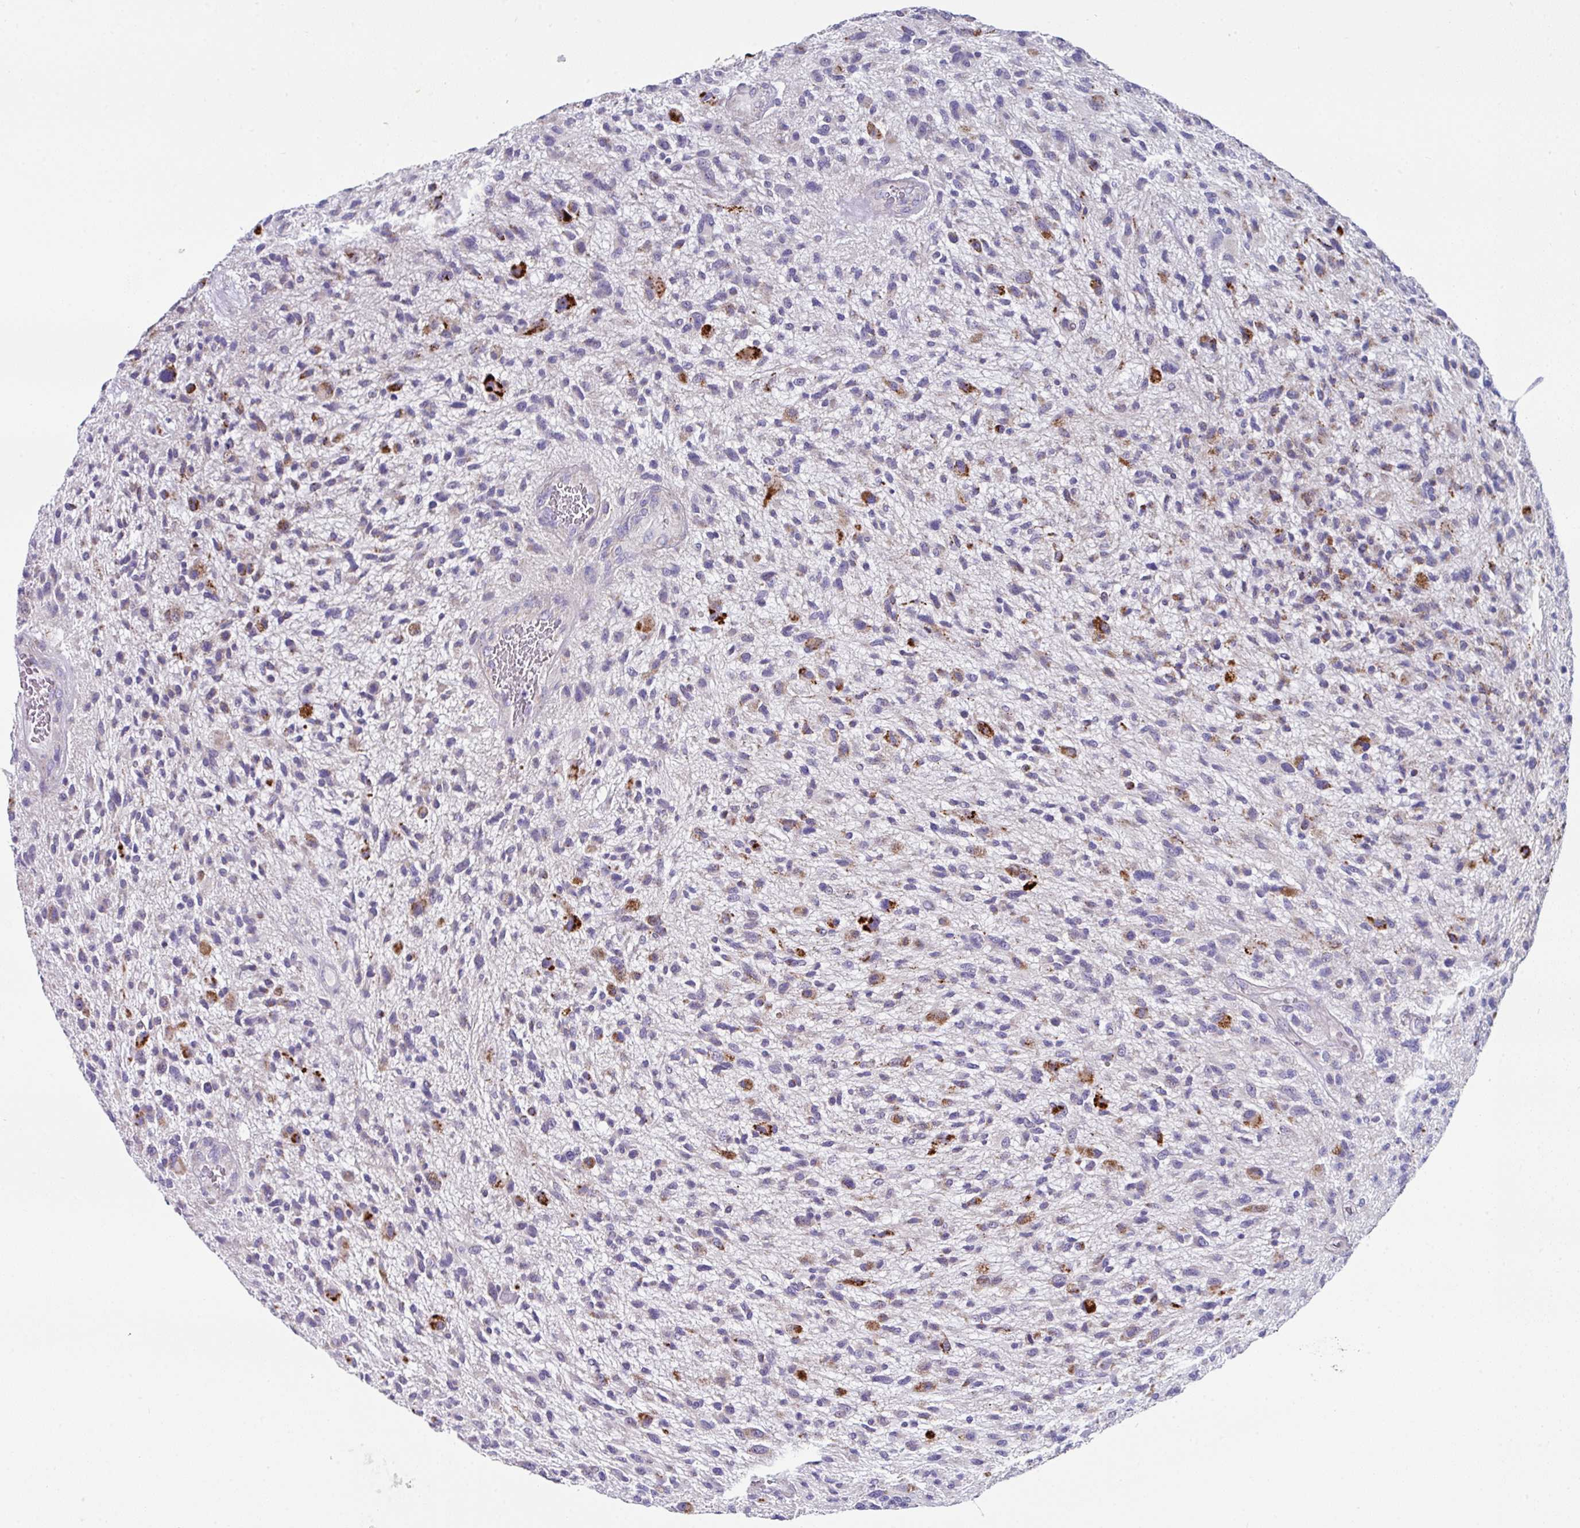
{"staining": {"intensity": "moderate", "quantity": "<25%", "location": "cytoplasmic/membranous"}, "tissue": "glioma", "cell_type": "Tumor cells", "image_type": "cancer", "snomed": [{"axis": "morphology", "description": "Glioma, malignant, High grade"}, {"axis": "topography", "description": "Brain"}], "caption": "Immunohistochemistry (IHC) (DAB (3,3'-diaminobenzidine)) staining of human malignant glioma (high-grade) shows moderate cytoplasmic/membranous protein expression in about <25% of tumor cells.", "gene": "CLDN1", "patient": {"sex": "male", "age": 47}}